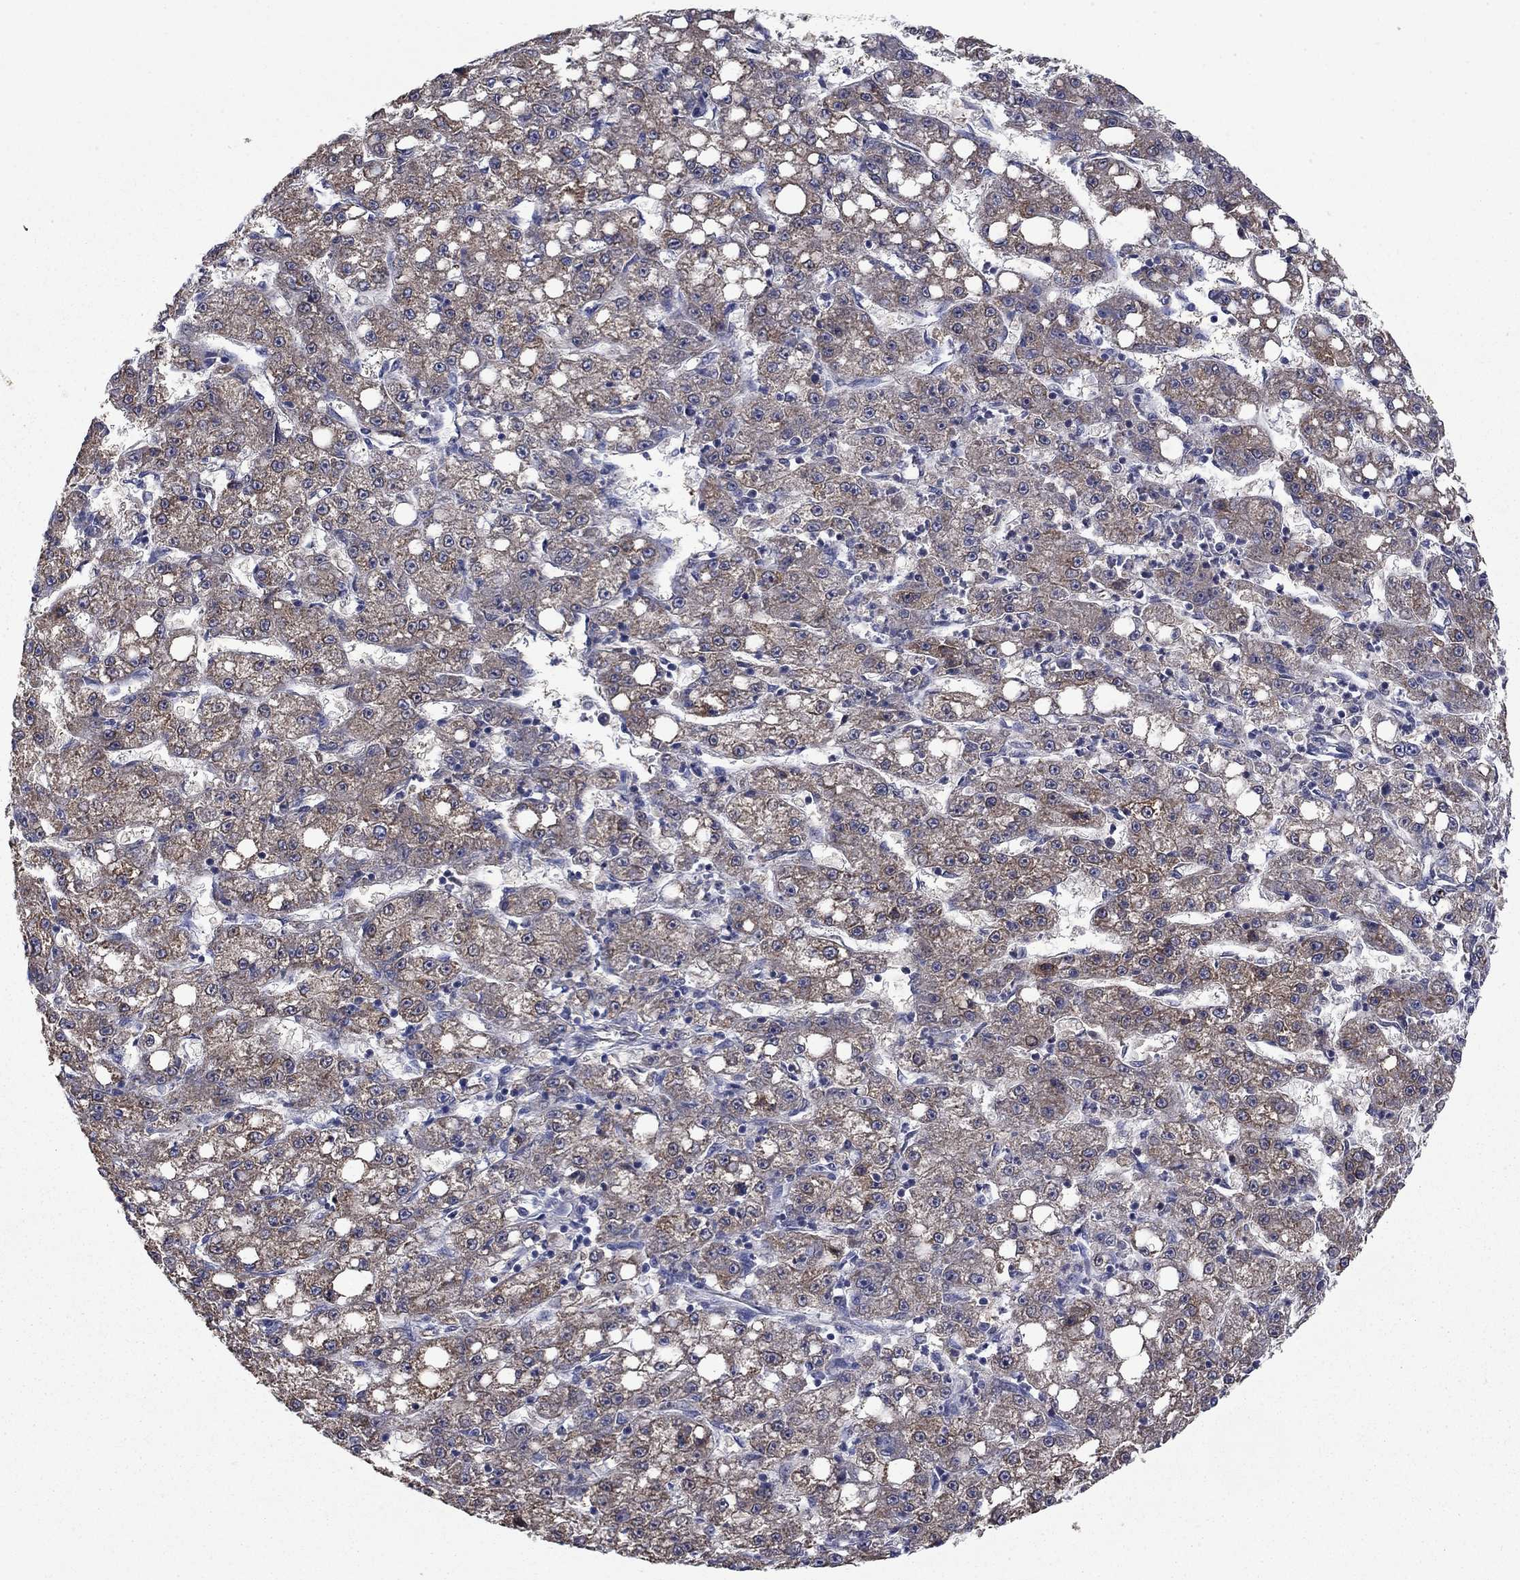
{"staining": {"intensity": "moderate", "quantity": "25%-75%", "location": "cytoplasmic/membranous"}, "tissue": "liver cancer", "cell_type": "Tumor cells", "image_type": "cancer", "snomed": [{"axis": "morphology", "description": "Carcinoma, Hepatocellular, NOS"}, {"axis": "topography", "description": "Liver"}], "caption": "Immunohistochemistry (DAB) staining of human hepatocellular carcinoma (liver) shows moderate cytoplasmic/membranous protein expression in approximately 25%-75% of tumor cells. The staining is performed using DAB (3,3'-diaminobenzidine) brown chromogen to label protein expression. The nuclei are counter-stained blue using hematoxylin.", "gene": "FRK", "patient": {"sex": "female", "age": 65}}